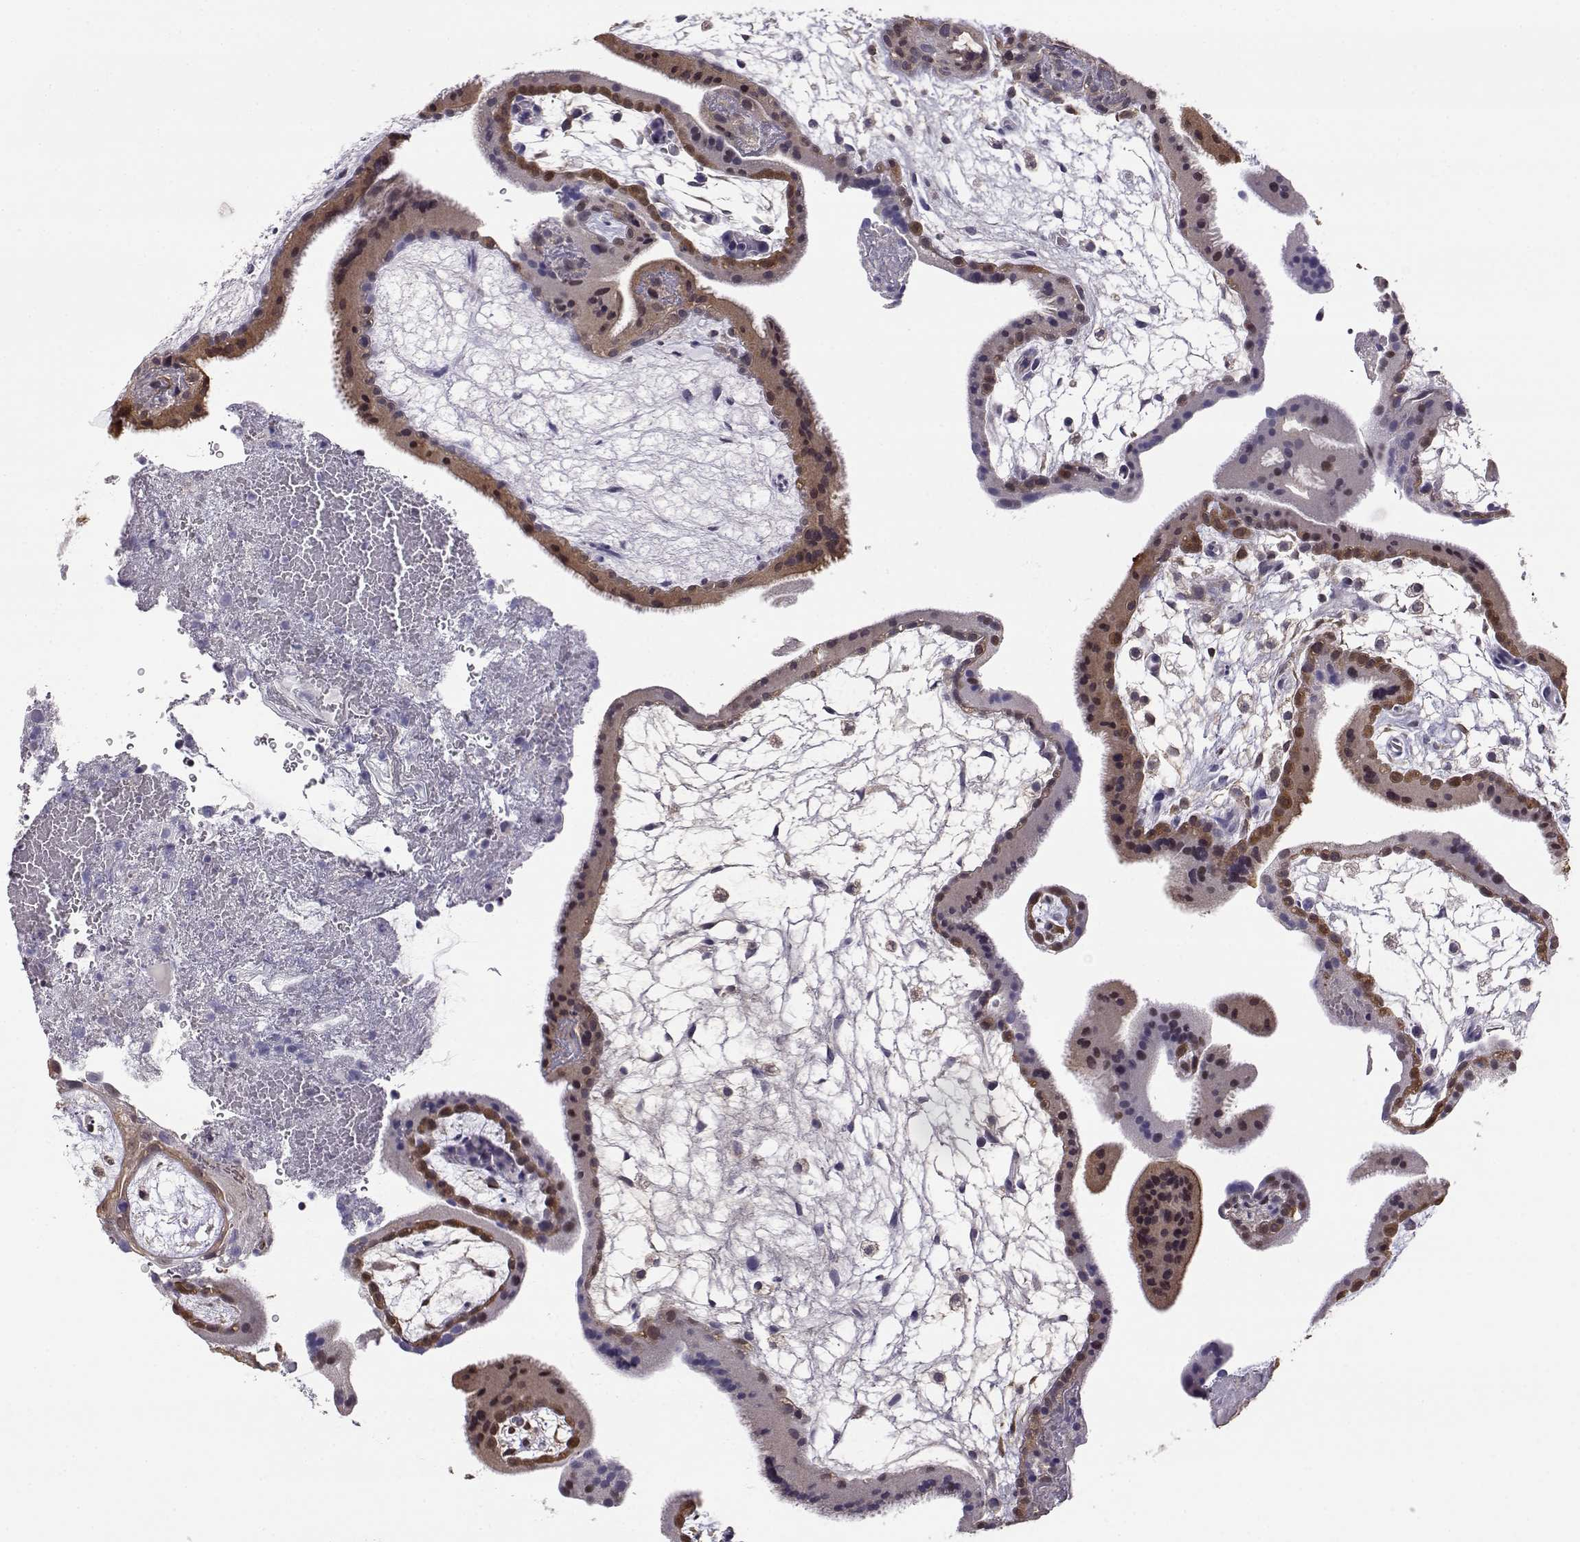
{"staining": {"intensity": "negative", "quantity": "none", "location": "none"}, "tissue": "placenta", "cell_type": "Decidual cells", "image_type": "normal", "snomed": [{"axis": "morphology", "description": "Normal tissue, NOS"}, {"axis": "topography", "description": "Placenta"}], "caption": "Immunohistochemical staining of benign human placenta exhibits no significant staining in decidual cells.", "gene": "AKR1B1", "patient": {"sex": "female", "age": 19}}